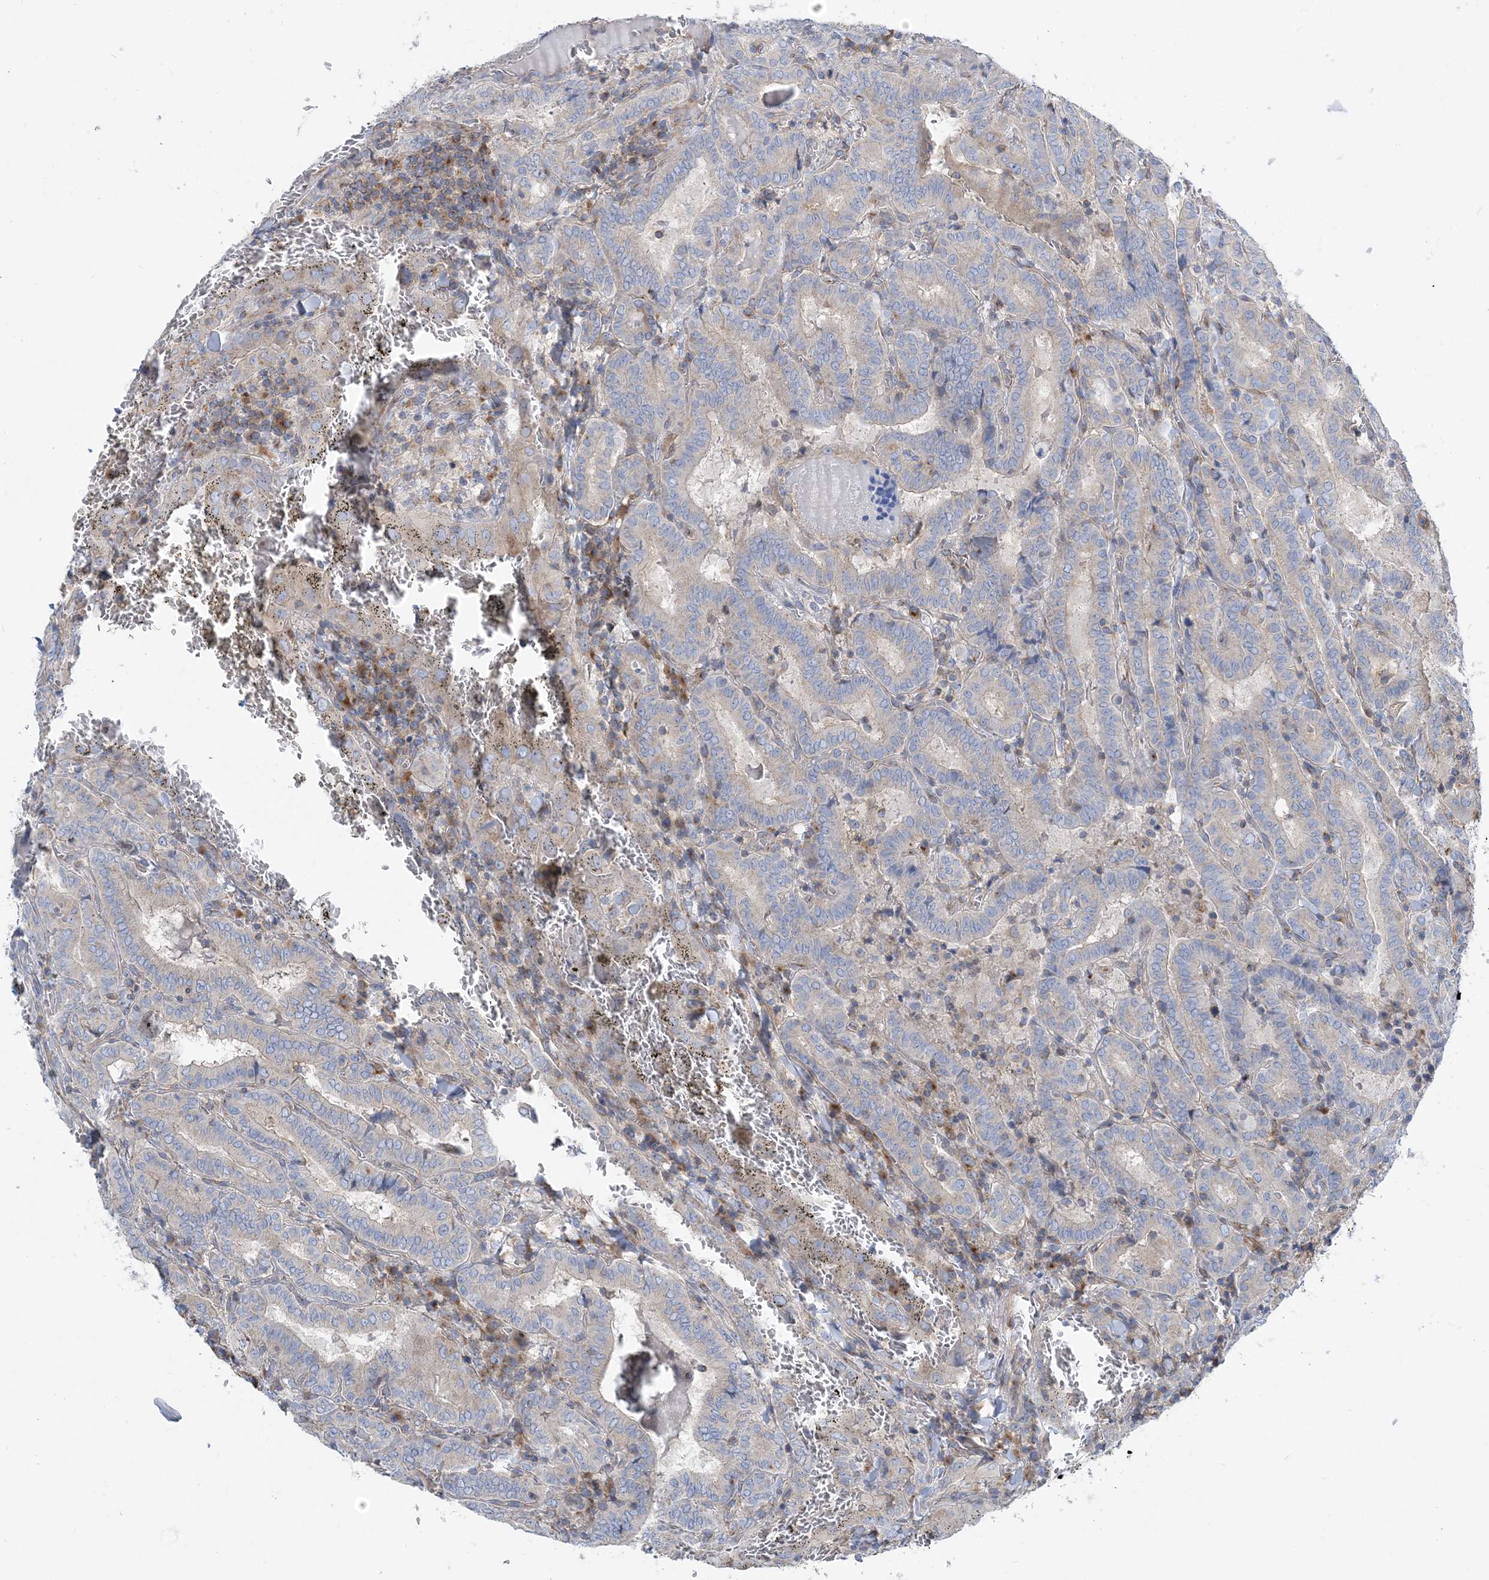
{"staining": {"intensity": "weak", "quantity": "<25%", "location": "cytoplasmic/membranous"}, "tissue": "thyroid cancer", "cell_type": "Tumor cells", "image_type": "cancer", "snomed": [{"axis": "morphology", "description": "Papillary adenocarcinoma, NOS"}, {"axis": "topography", "description": "Thyroid gland"}], "caption": "Immunohistochemistry (IHC) of human thyroid cancer shows no expression in tumor cells.", "gene": "FAM114A2", "patient": {"sex": "female", "age": 72}}